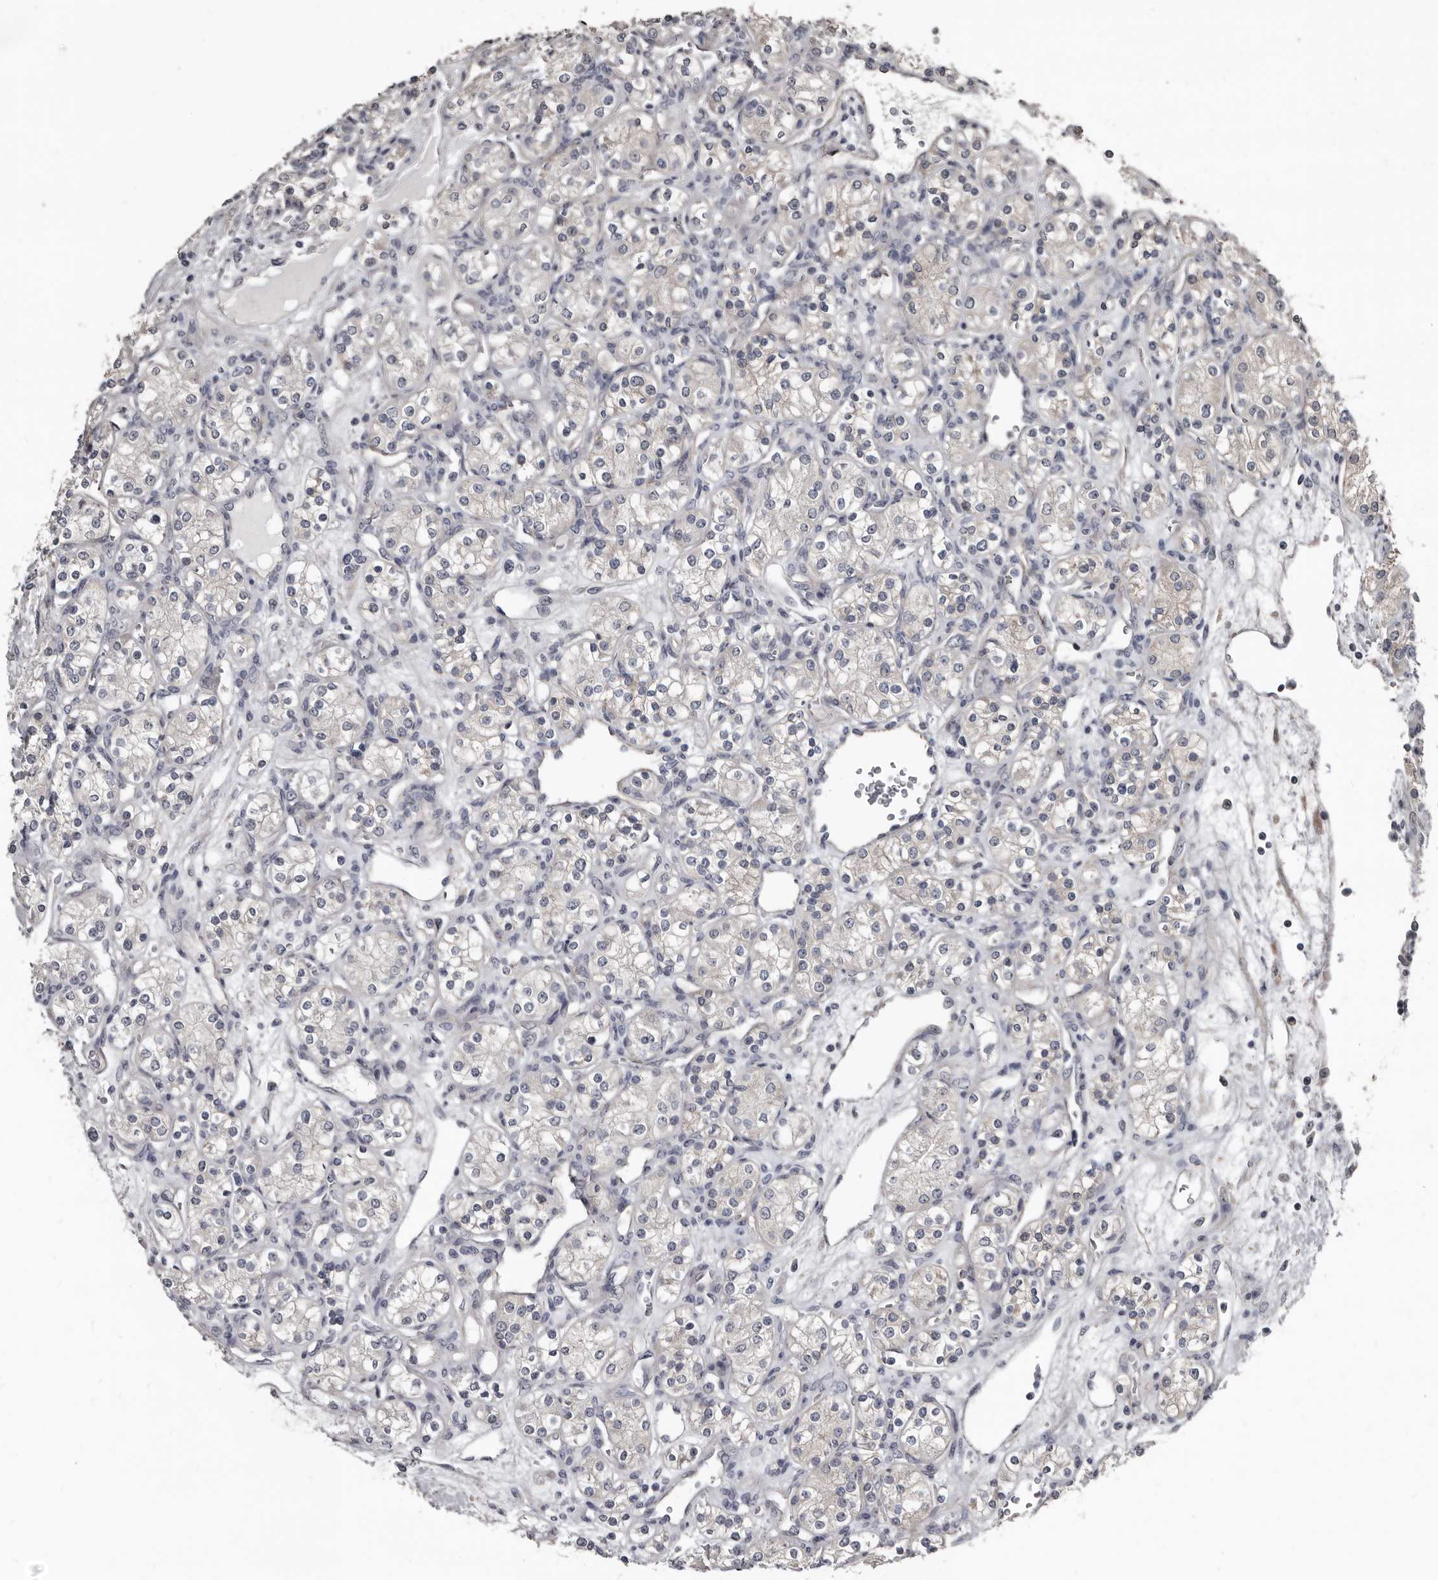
{"staining": {"intensity": "negative", "quantity": "none", "location": "none"}, "tissue": "renal cancer", "cell_type": "Tumor cells", "image_type": "cancer", "snomed": [{"axis": "morphology", "description": "Adenocarcinoma, NOS"}, {"axis": "topography", "description": "Kidney"}], "caption": "The IHC histopathology image has no significant positivity in tumor cells of renal cancer tissue. Brightfield microscopy of immunohistochemistry (IHC) stained with DAB (brown) and hematoxylin (blue), captured at high magnification.", "gene": "DHPS", "patient": {"sex": "male", "age": 77}}